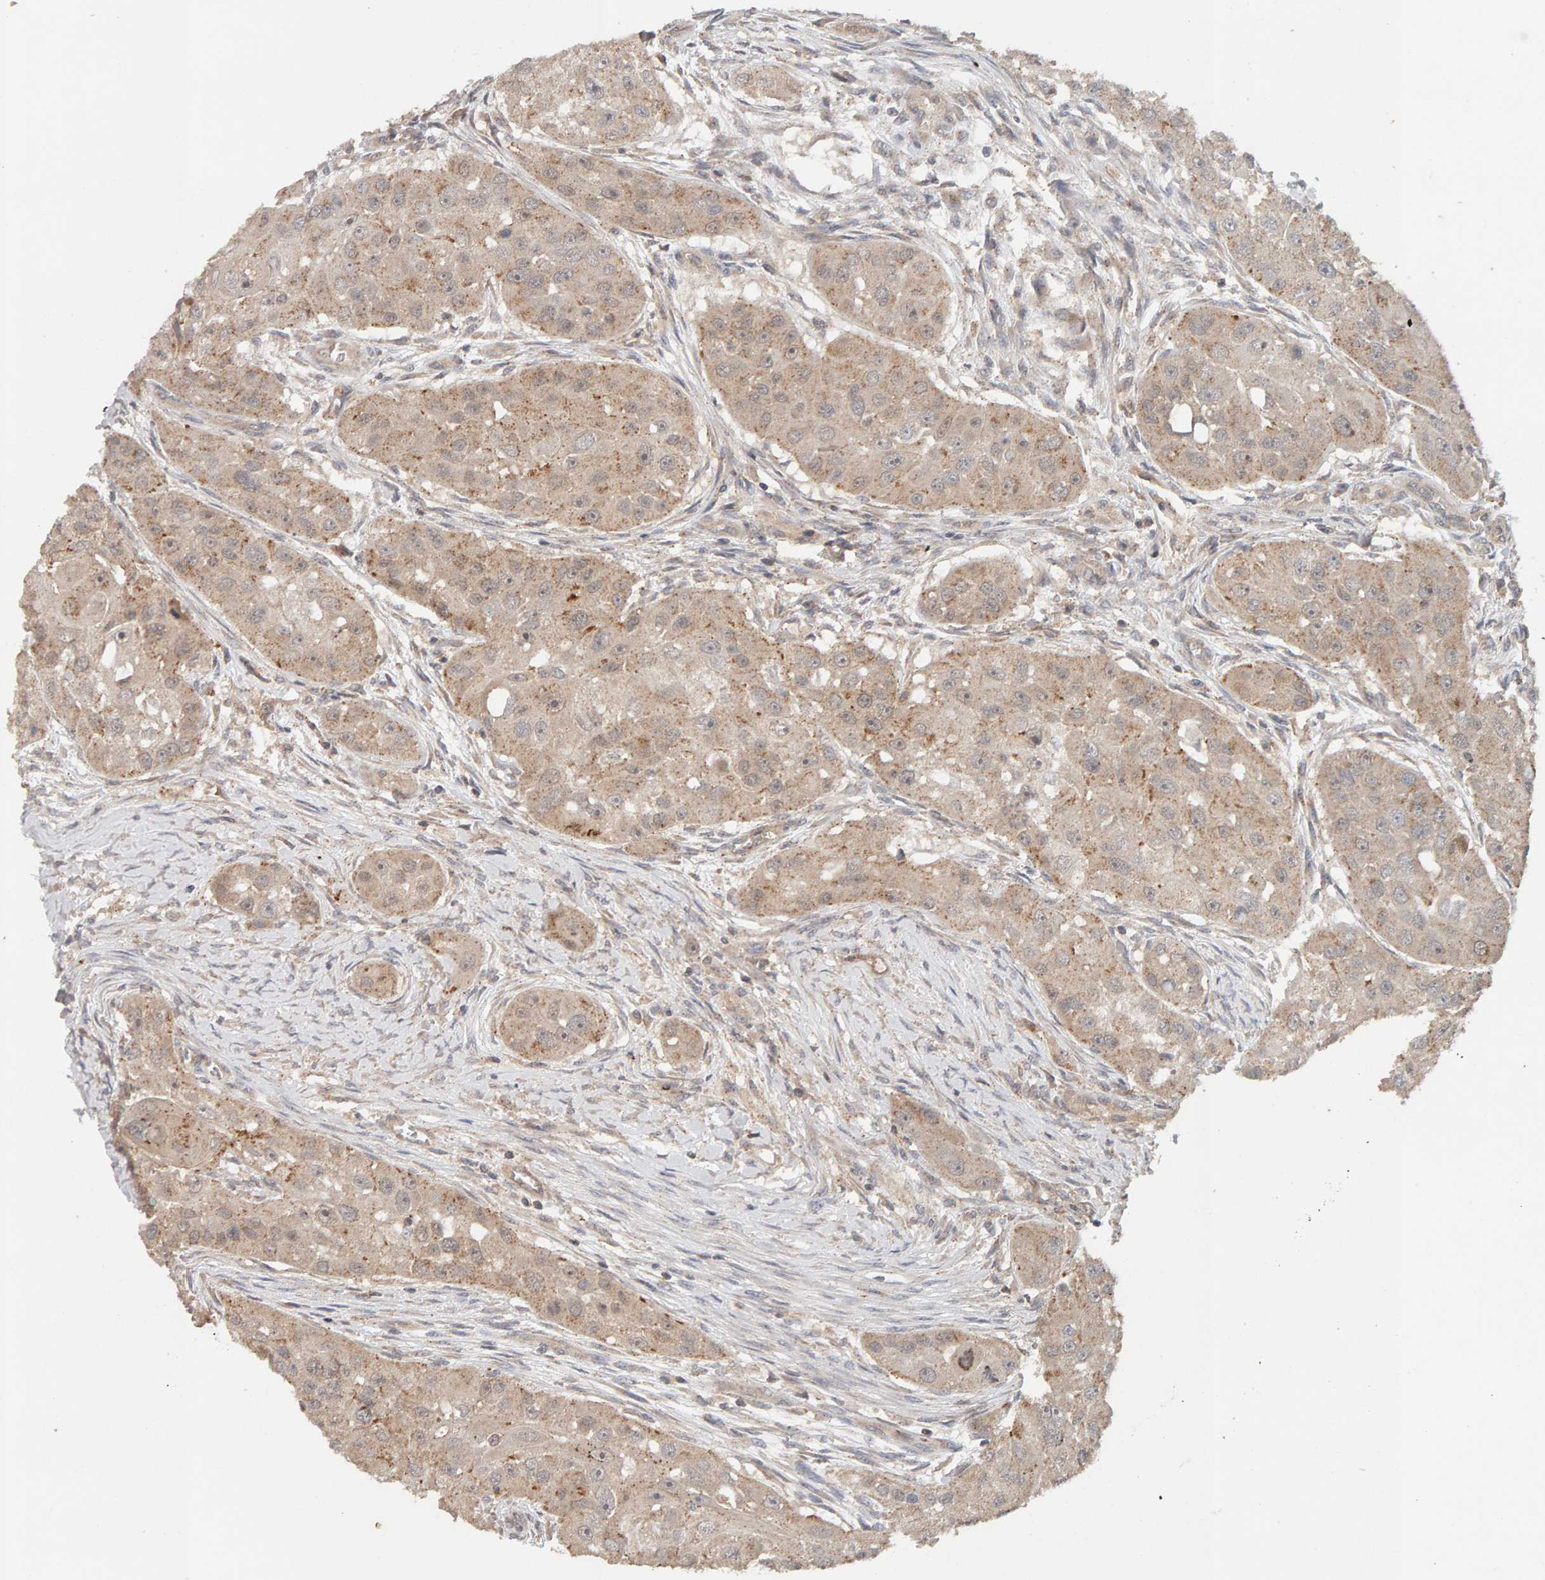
{"staining": {"intensity": "weak", "quantity": ">75%", "location": "cytoplasmic/membranous"}, "tissue": "head and neck cancer", "cell_type": "Tumor cells", "image_type": "cancer", "snomed": [{"axis": "morphology", "description": "Normal tissue, NOS"}, {"axis": "morphology", "description": "Squamous cell carcinoma, NOS"}, {"axis": "topography", "description": "Skeletal muscle"}, {"axis": "topography", "description": "Head-Neck"}], "caption": "Human squamous cell carcinoma (head and neck) stained for a protein (brown) displays weak cytoplasmic/membranous positive staining in approximately >75% of tumor cells.", "gene": "DNAJC7", "patient": {"sex": "male", "age": 51}}